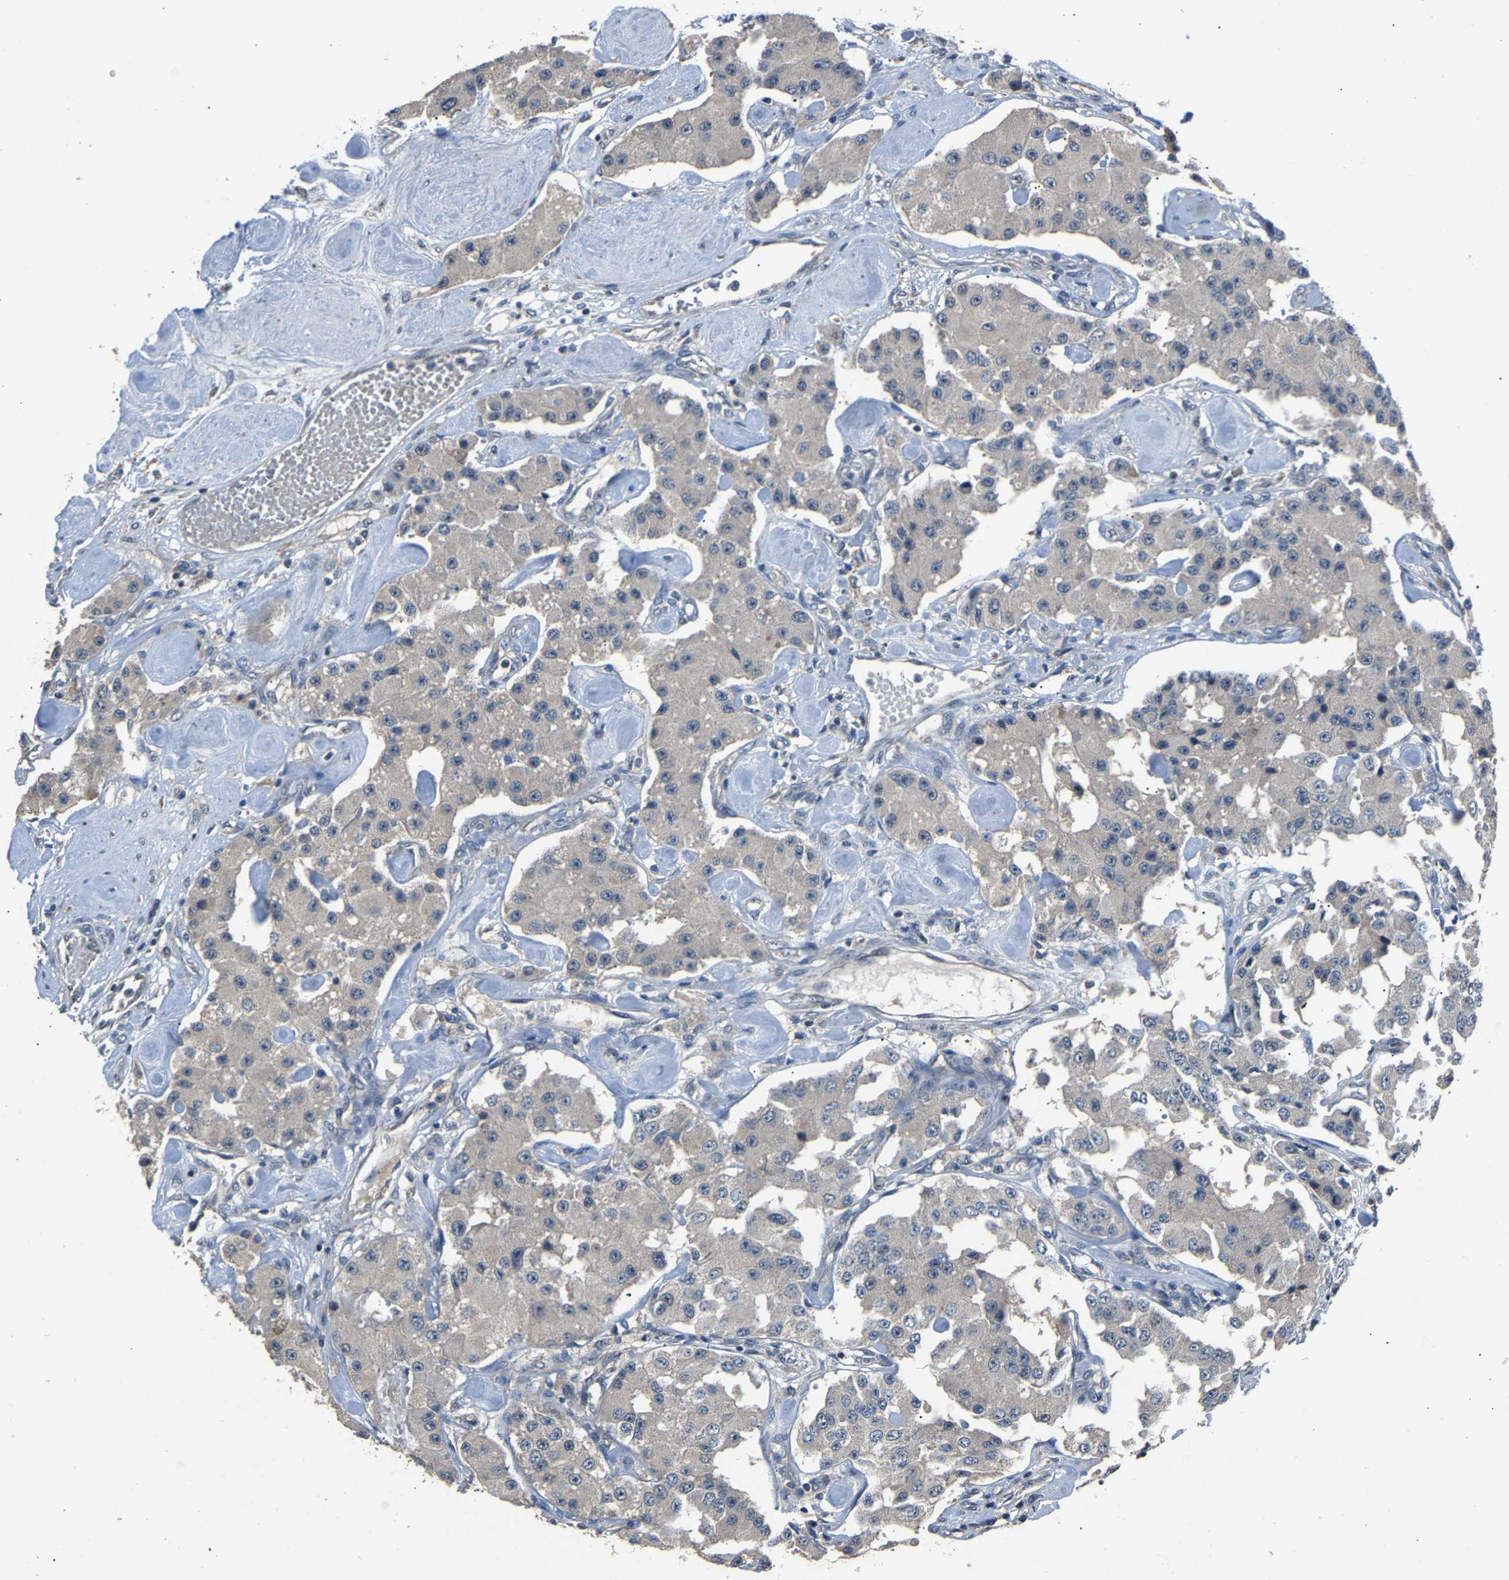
{"staining": {"intensity": "weak", "quantity": "<25%", "location": "cytoplasmic/membranous"}, "tissue": "carcinoid", "cell_type": "Tumor cells", "image_type": "cancer", "snomed": [{"axis": "morphology", "description": "Carcinoid, malignant, NOS"}, {"axis": "topography", "description": "Pancreas"}], "caption": "This is an immunohistochemistry image of carcinoid. There is no expression in tumor cells.", "gene": "ABCC9", "patient": {"sex": "male", "age": 41}}